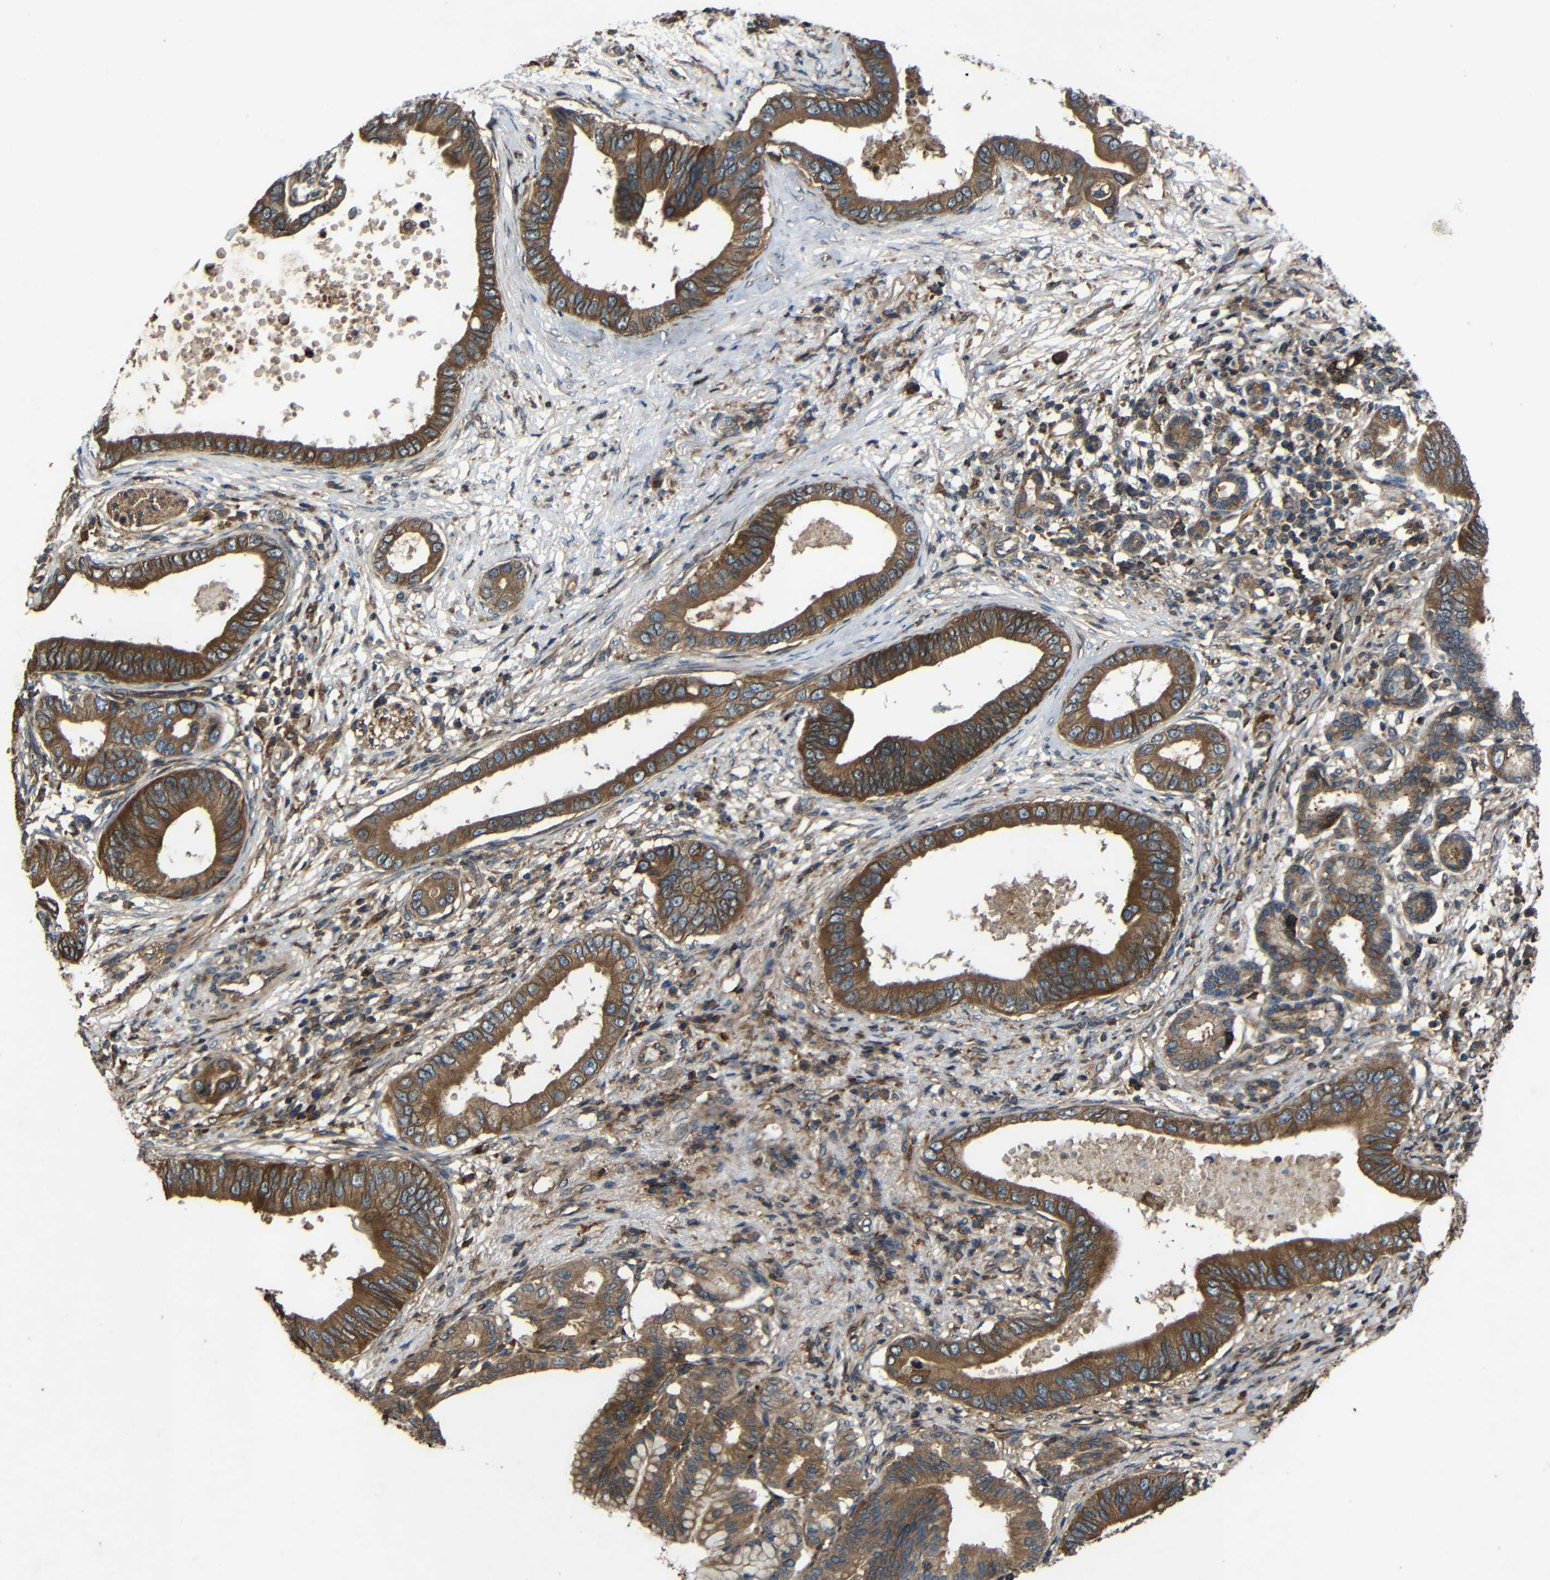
{"staining": {"intensity": "moderate", "quantity": ">75%", "location": "cytoplasmic/membranous"}, "tissue": "pancreatic cancer", "cell_type": "Tumor cells", "image_type": "cancer", "snomed": [{"axis": "morphology", "description": "Adenocarcinoma, NOS"}, {"axis": "topography", "description": "Pancreas"}], "caption": "Adenocarcinoma (pancreatic) tissue reveals moderate cytoplasmic/membranous staining in about >75% of tumor cells The protein is stained brown, and the nuclei are stained in blue (DAB IHC with brightfield microscopy, high magnification).", "gene": "TREM2", "patient": {"sex": "male", "age": 77}}